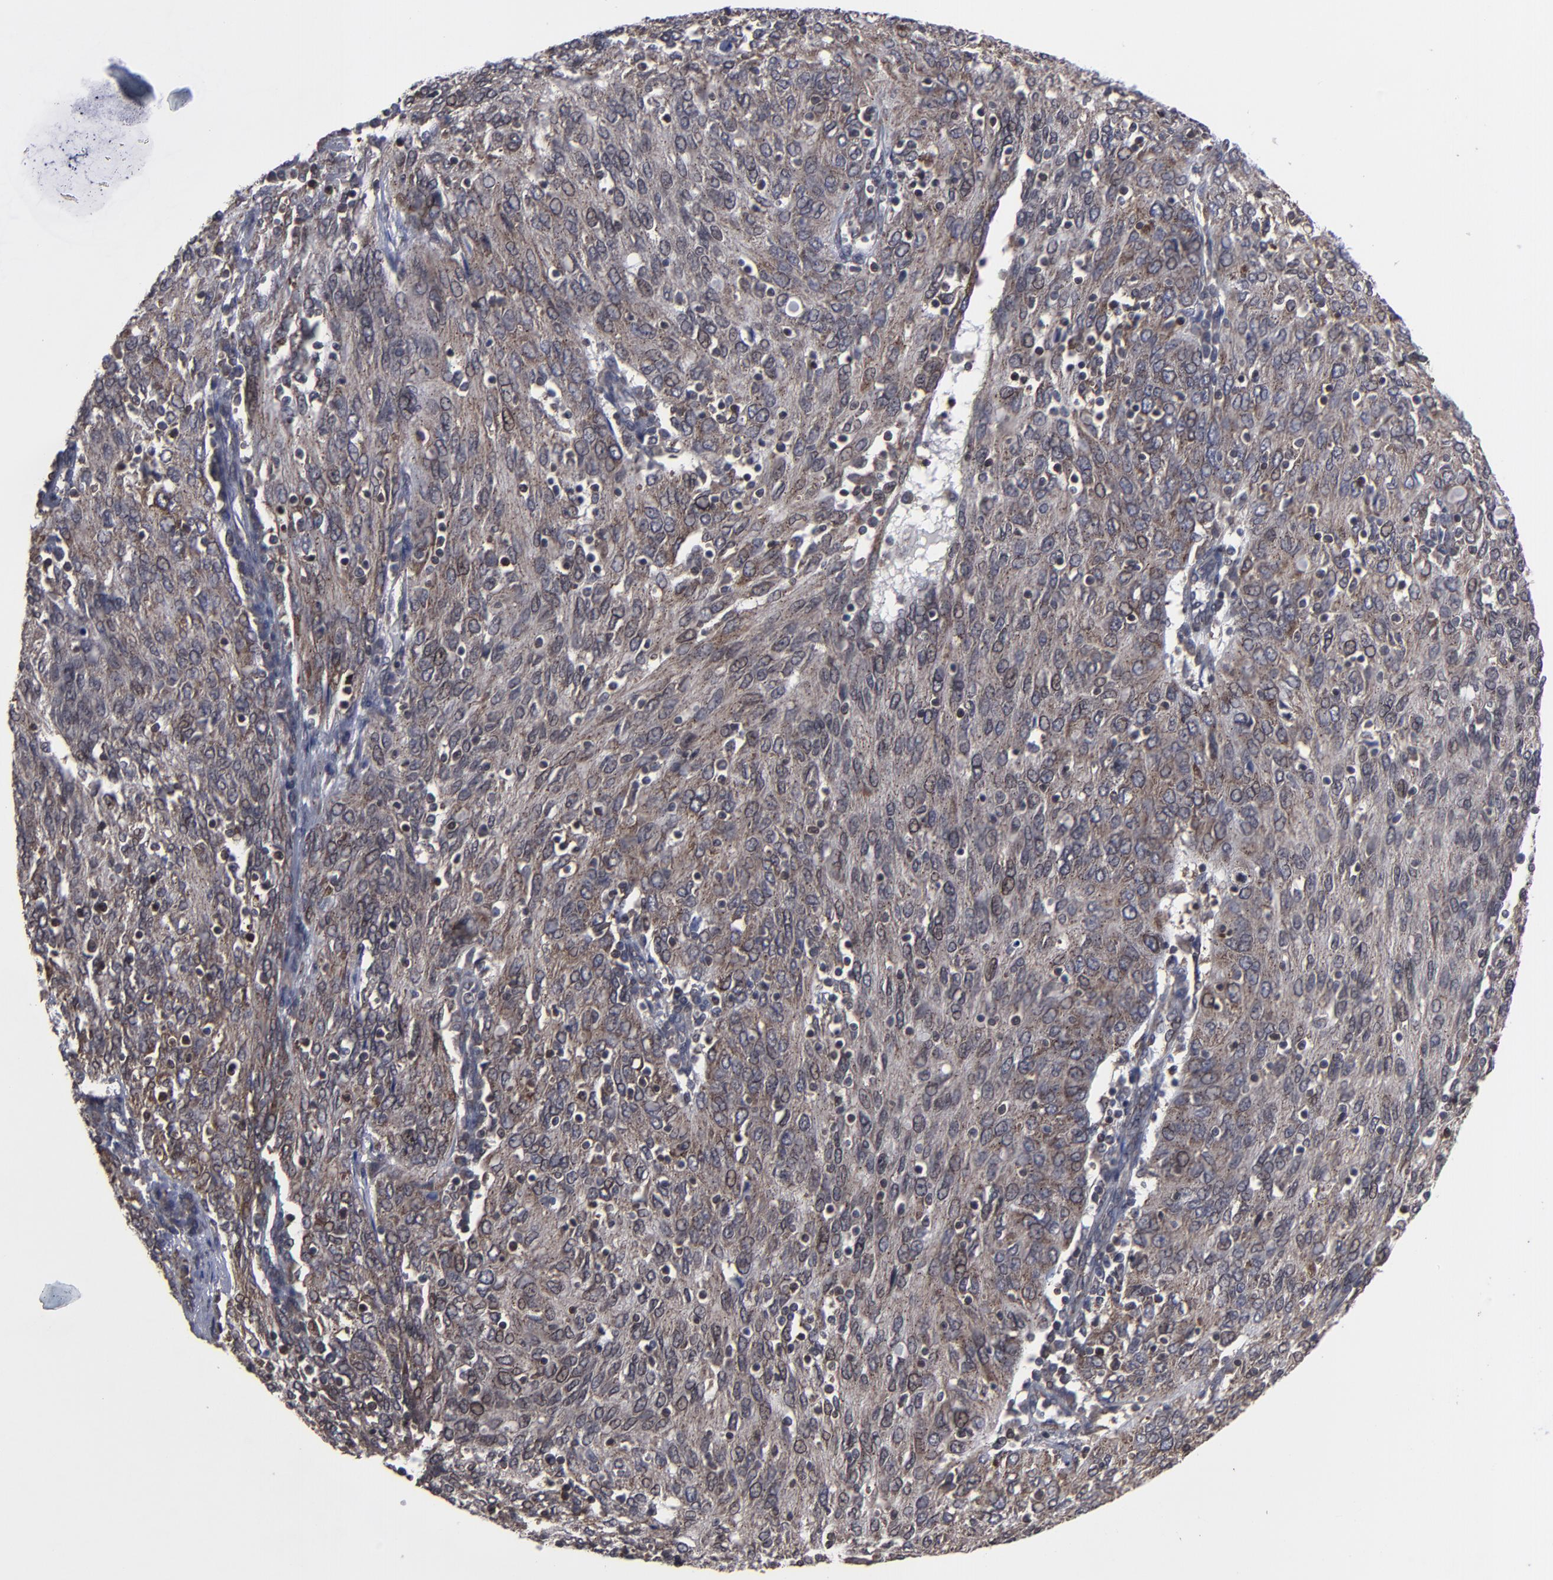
{"staining": {"intensity": "moderate", "quantity": ">75%", "location": "cytoplasmic/membranous,nuclear"}, "tissue": "ovarian cancer", "cell_type": "Tumor cells", "image_type": "cancer", "snomed": [{"axis": "morphology", "description": "Carcinoma, endometroid"}, {"axis": "topography", "description": "Ovary"}], "caption": "This is a histology image of immunohistochemistry (IHC) staining of ovarian endometroid carcinoma, which shows moderate positivity in the cytoplasmic/membranous and nuclear of tumor cells.", "gene": "KIAA2026", "patient": {"sex": "female", "age": 50}}